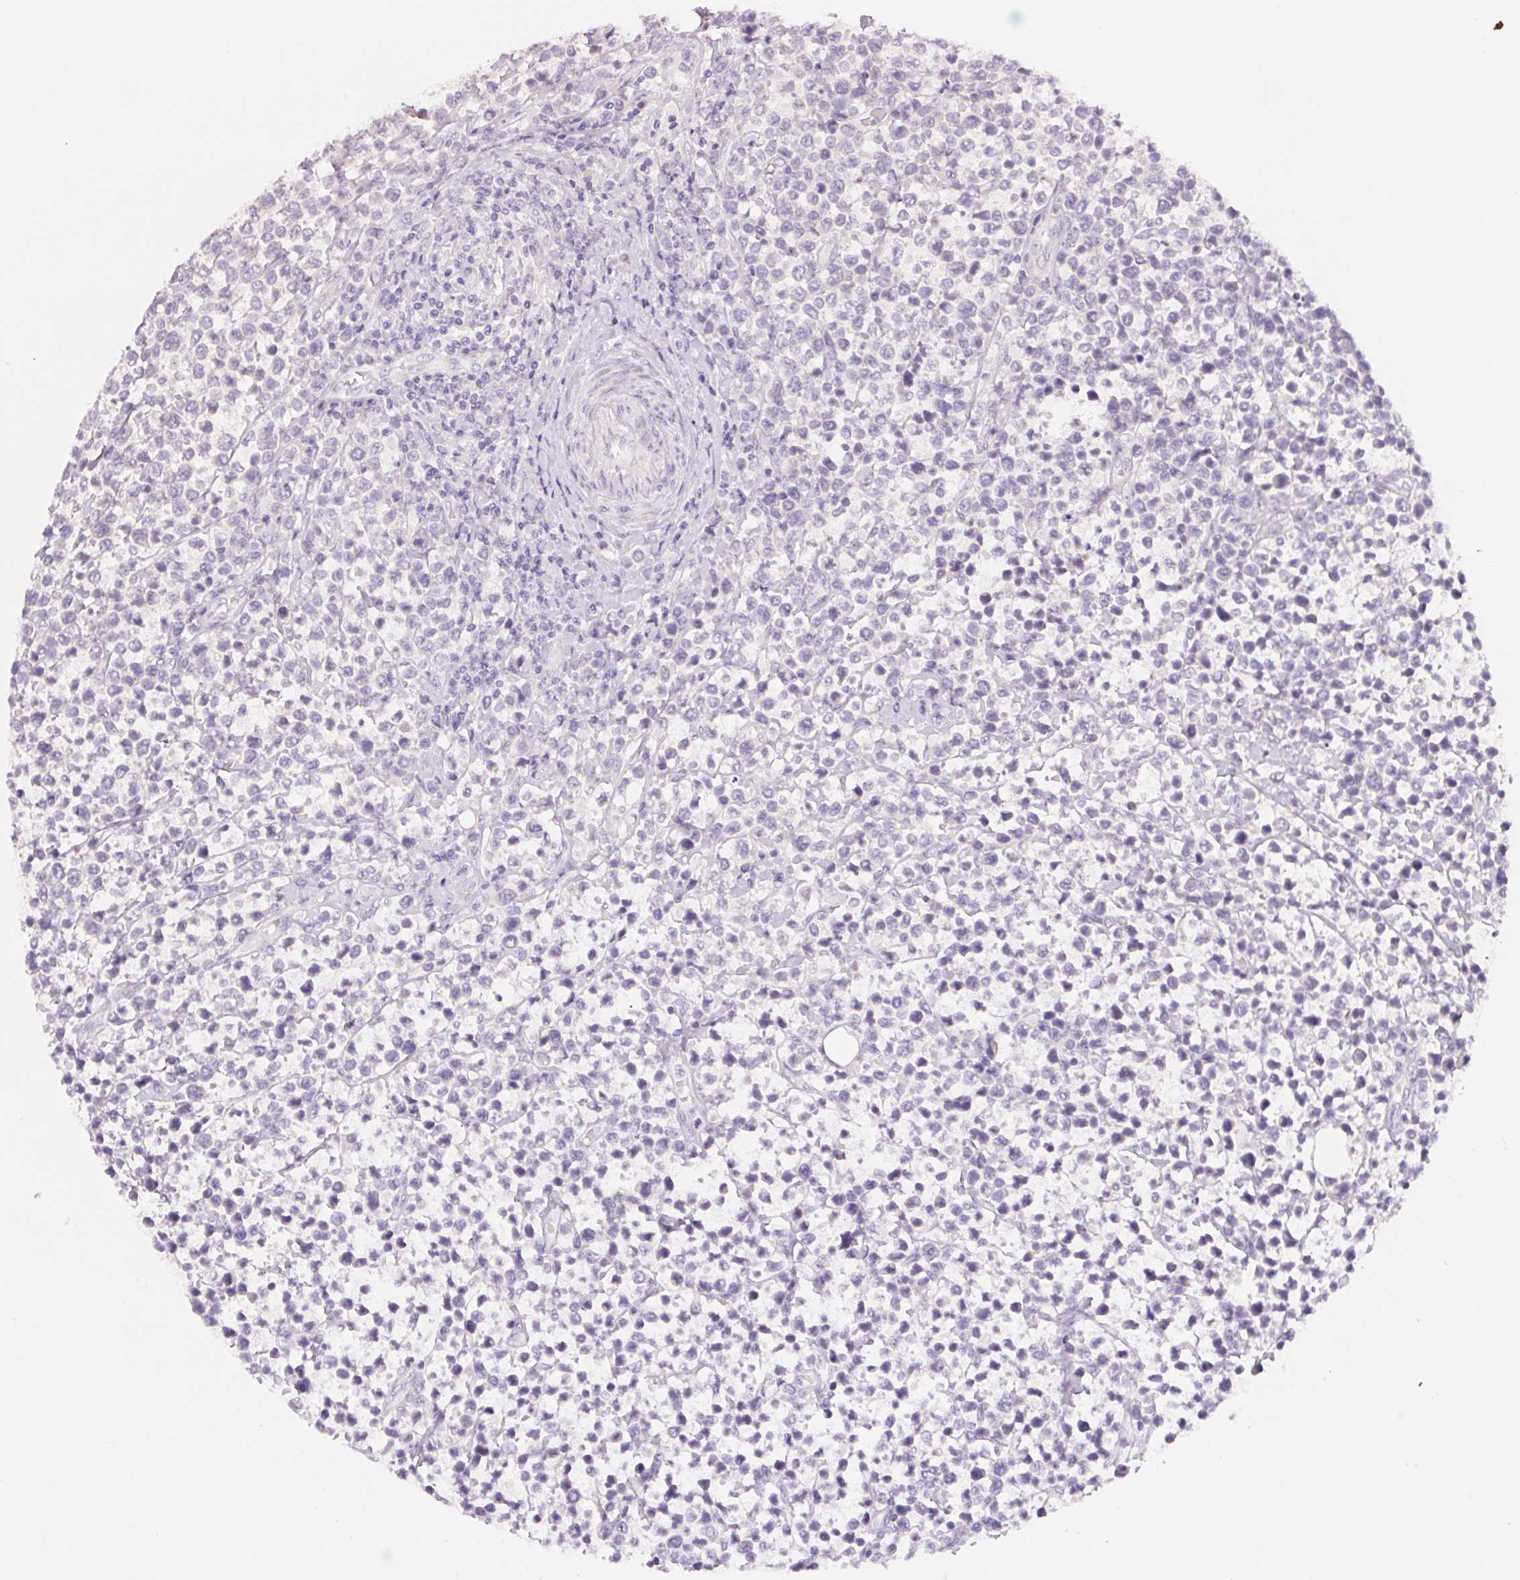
{"staining": {"intensity": "negative", "quantity": "none", "location": "none"}, "tissue": "lymphoma", "cell_type": "Tumor cells", "image_type": "cancer", "snomed": [{"axis": "morphology", "description": "Malignant lymphoma, non-Hodgkin's type, High grade"}, {"axis": "topography", "description": "Soft tissue"}], "caption": "Human malignant lymphoma, non-Hodgkin's type (high-grade) stained for a protein using immunohistochemistry (IHC) demonstrates no expression in tumor cells.", "gene": "CCDC168", "patient": {"sex": "female", "age": 56}}